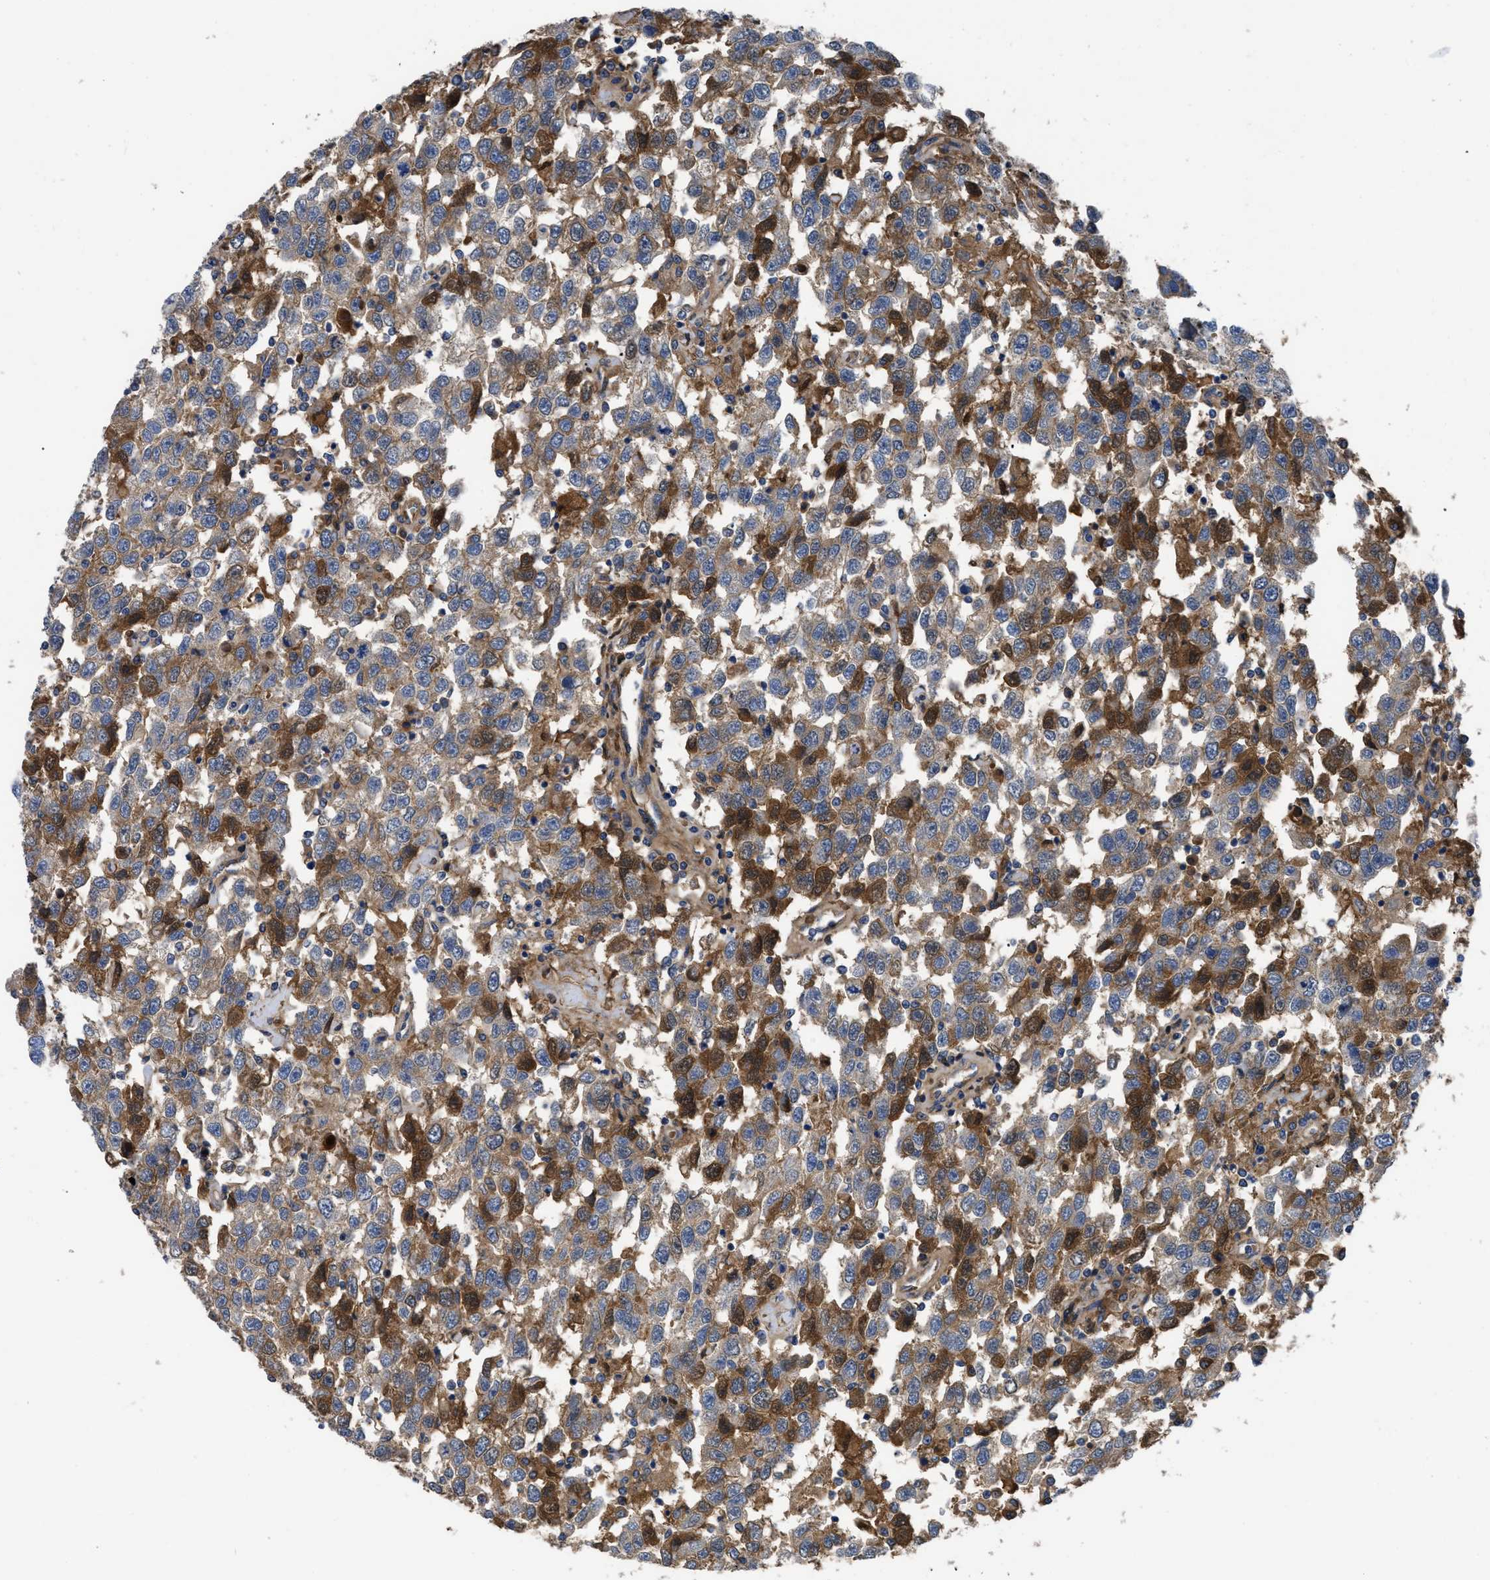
{"staining": {"intensity": "moderate", "quantity": ">75%", "location": "cytoplasmic/membranous"}, "tissue": "testis cancer", "cell_type": "Tumor cells", "image_type": "cancer", "snomed": [{"axis": "morphology", "description": "Seminoma, NOS"}, {"axis": "topography", "description": "Testis"}], "caption": "A photomicrograph of testis cancer (seminoma) stained for a protein exhibits moderate cytoplasmic/membranous brown staining in tumor cells. The staining is performed using DAB brown chromogen to label protein expression. The nuclei are counter-stained blue using hematoxylin.", "gene": "SERPINA6", "patient": {"sex": "male", "age": 41}}